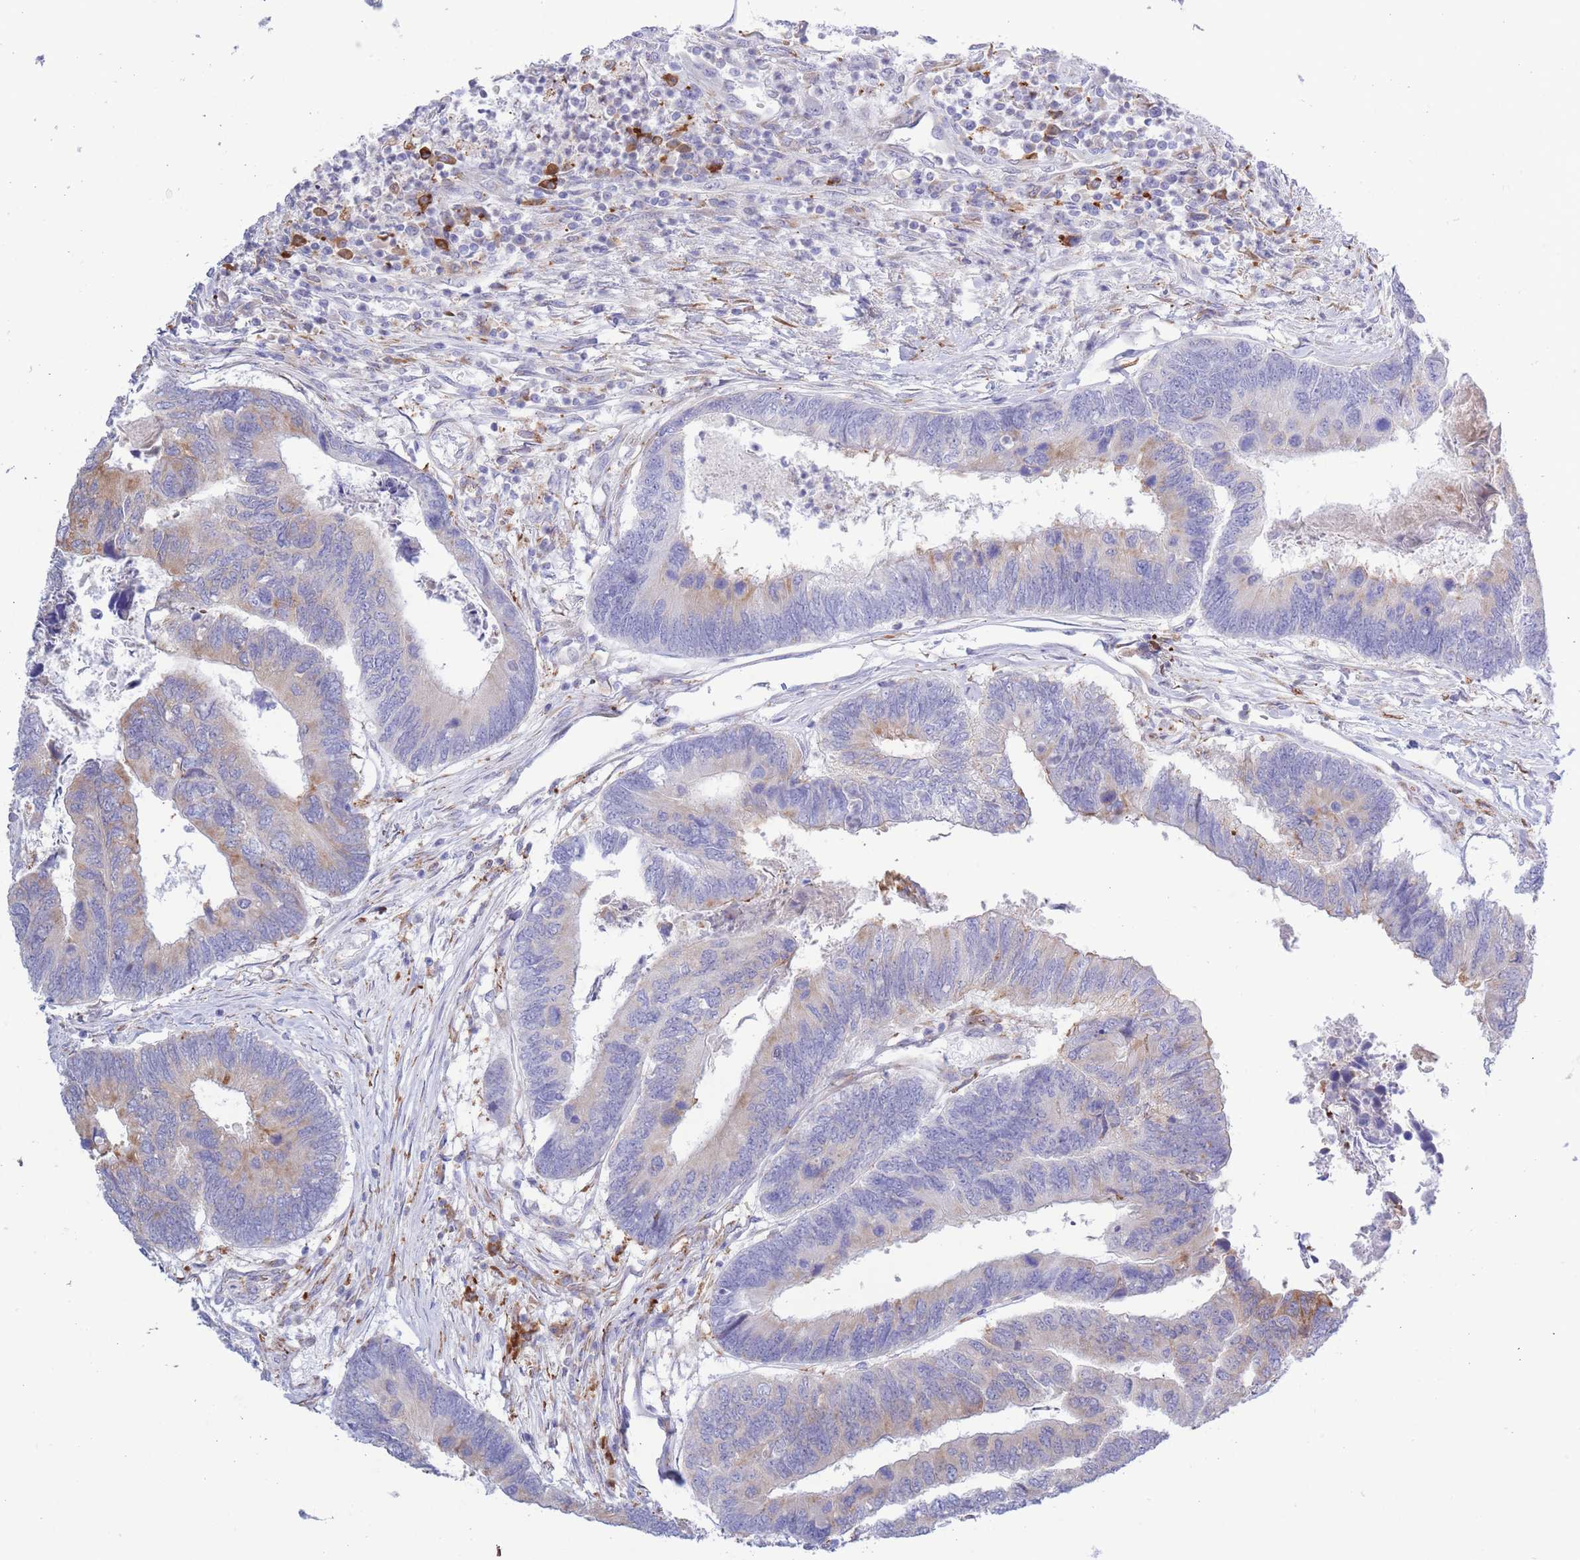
{"staining": {"intensity": "negative", "quantity": "none", "location": "none"}, "tissue": "colorectal cancer", "cell_type": "Tumor cells", "image_type": "cancer", "snomed": [{"axis": "morphology", "description": "Adenocarcinoma, NOS"}, {"axis": "topography", "description": "Colon"}], "caption": "Colorectal cancer stained for a protein using IHC displays no staining tumor cells.", "gene": "MYDGF", "patient": {"sex": "female", "age": 67}}